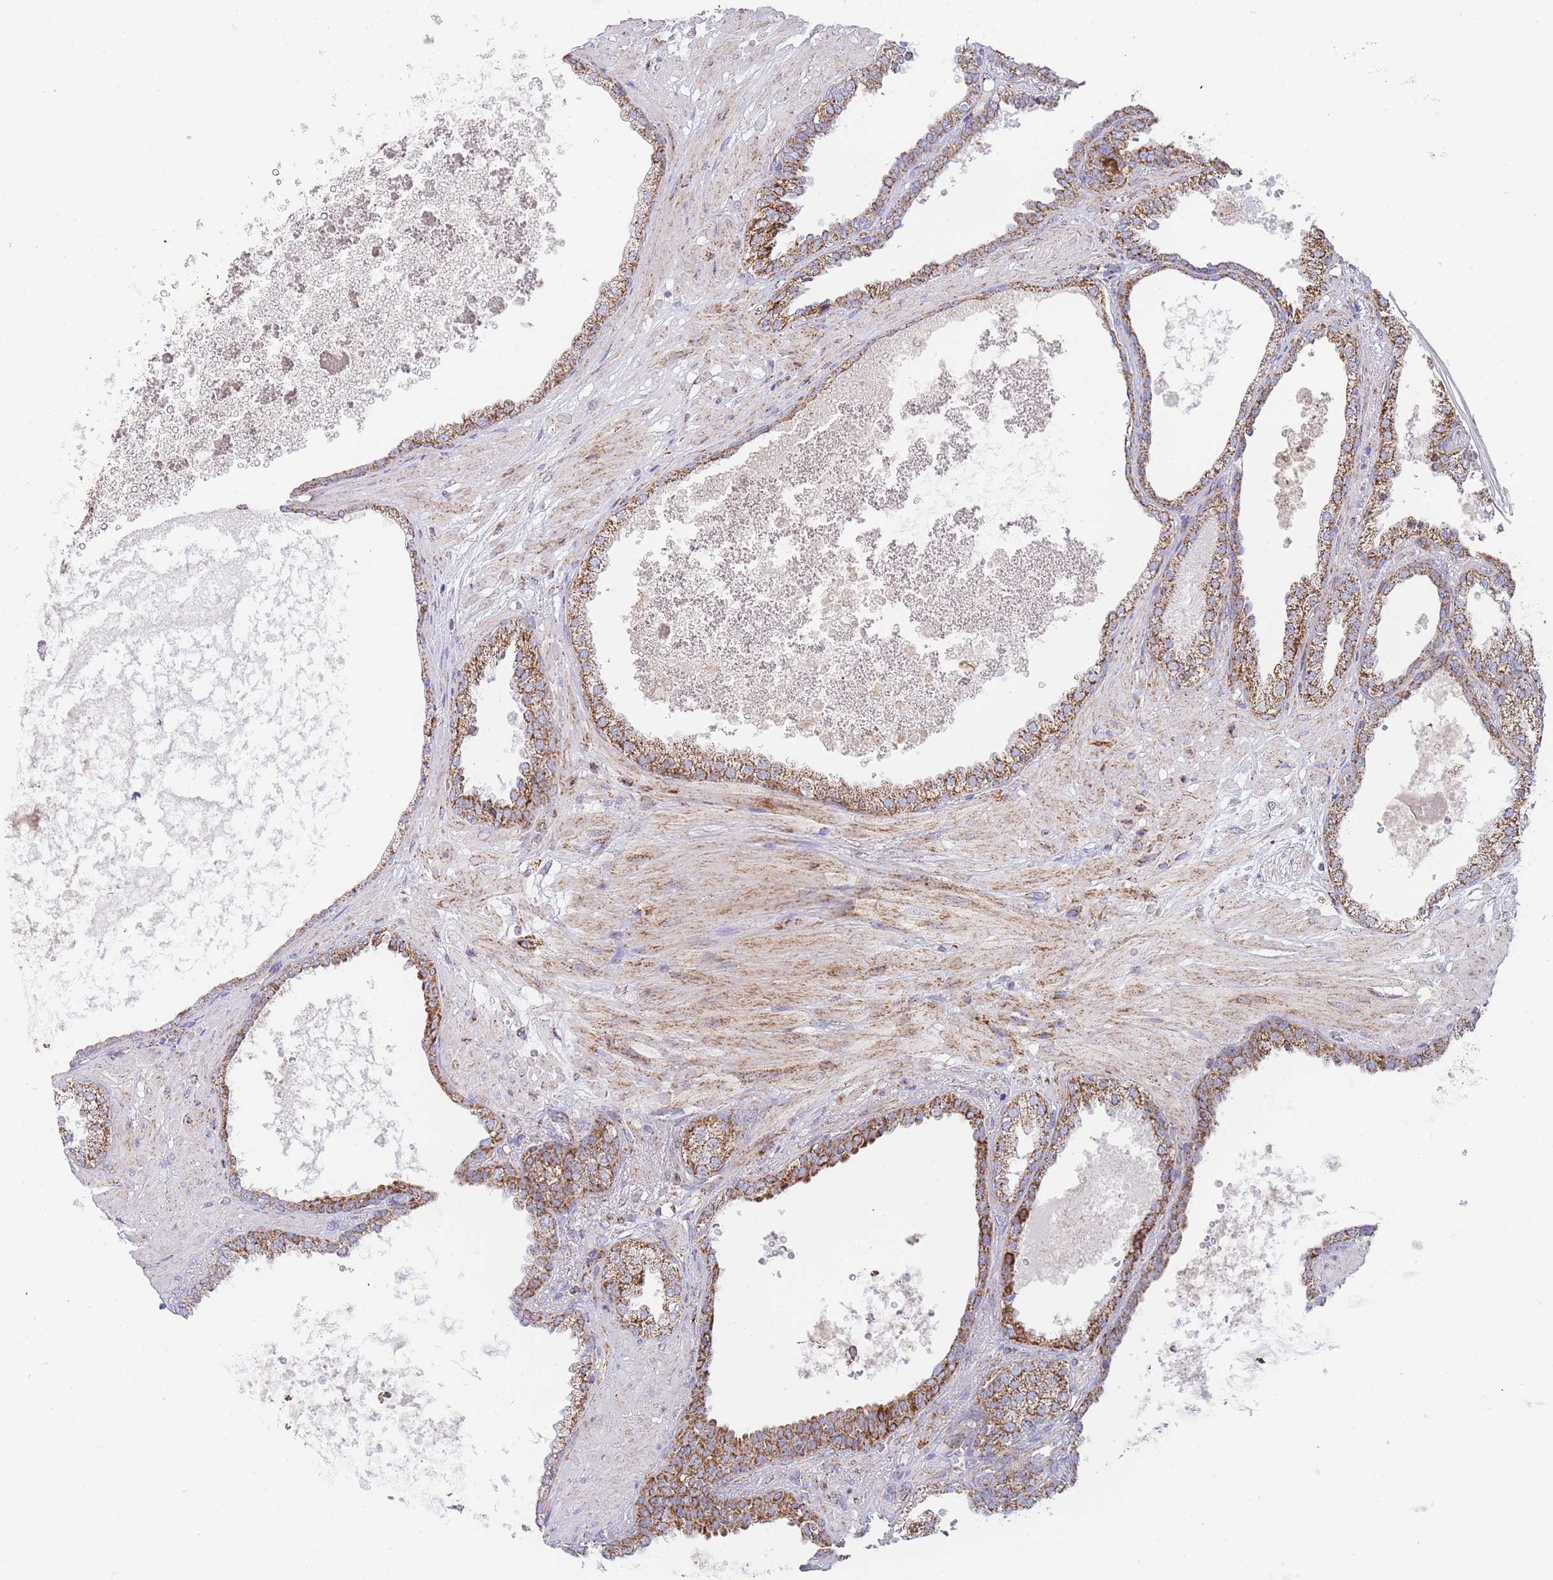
{"staining": {"intensity": "moderate", "quantity": ">75%", "location": "cytoplasmic/membranous"}, "tissue": "prostate cancer", "cell_type": "Tumor cells", "image_type": "cancer", "snomed": [{"axis": "morphology", "description": "Adenocarcinoma, High grade"}, {"axis": "topography", "description": "Prostate"}], "caption": "Moderate cytoplasmic/membranous positivity for a protein is present in approximately >75% of tumor cells of prostate cancer using immunohistochemistry (IHC).", "gene": "GSTM1", "patient": {"sex": "male", "age": 71}}